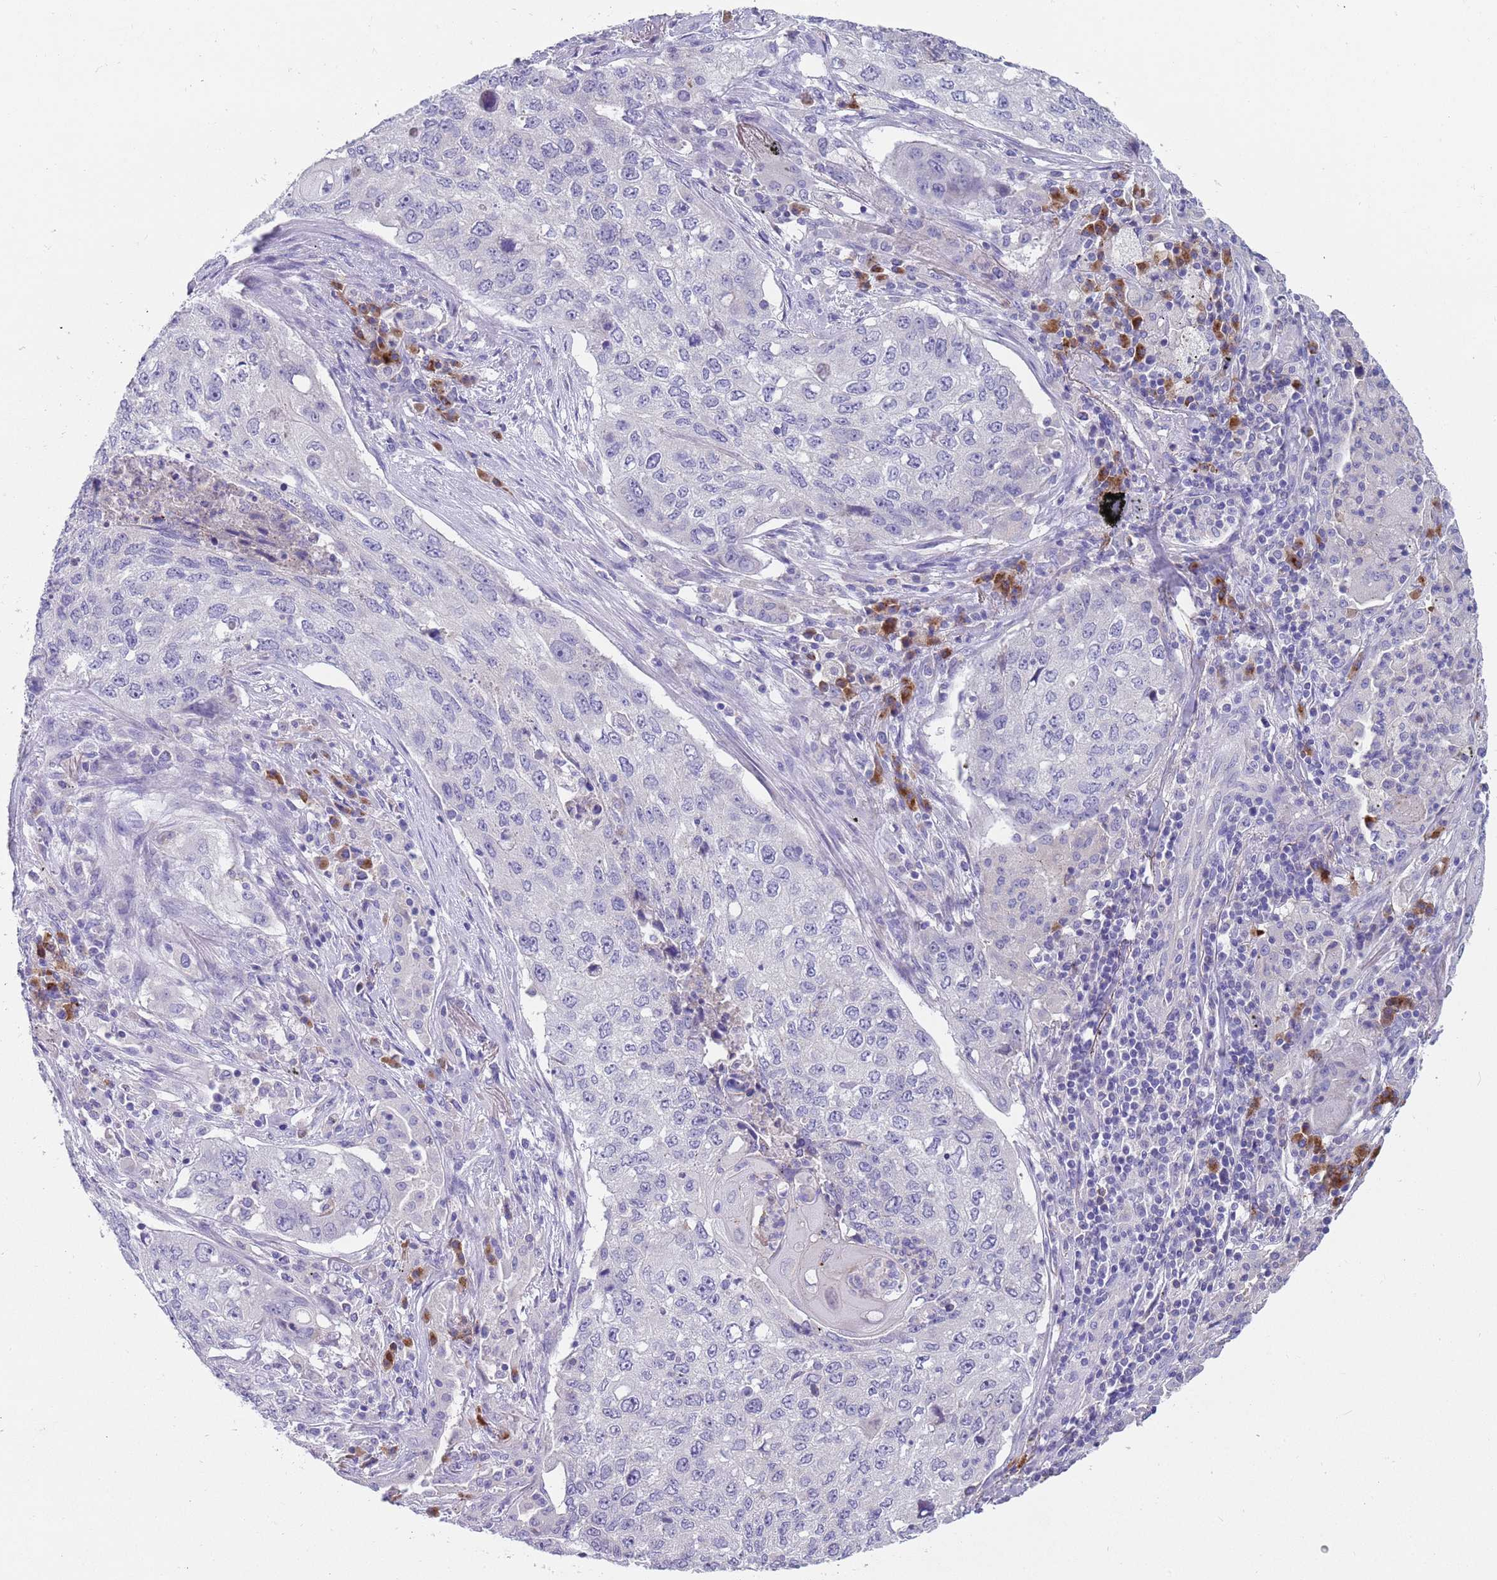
{"staining": {"intensity": "negative", "quantity": "none", "location": "none"}, "tissue": "lung cancer", "cell_type": "Tumor cells", "image_type": "cancer", "snomed": [{"axis": "morphology", "description": "Squamous cell carcinoma, NOS"}, {"axis": "topography", "description": "Lung"}], "caption": "High magnification brightfield microscopy of lung squamous cell carcinoma stained with DAB (brown) and counterstained with hematoxylin (blue): tumor cells show no significant positivity. The staining was performed using DAB (3,3'-diaminobenzidine) to visualize the protein expression in brown, while the nuclei were stained in blue with hematoxylin (Magnification: 20x).", "gene": "TYW1", "patient": {"sex": "female", "age": 63}}